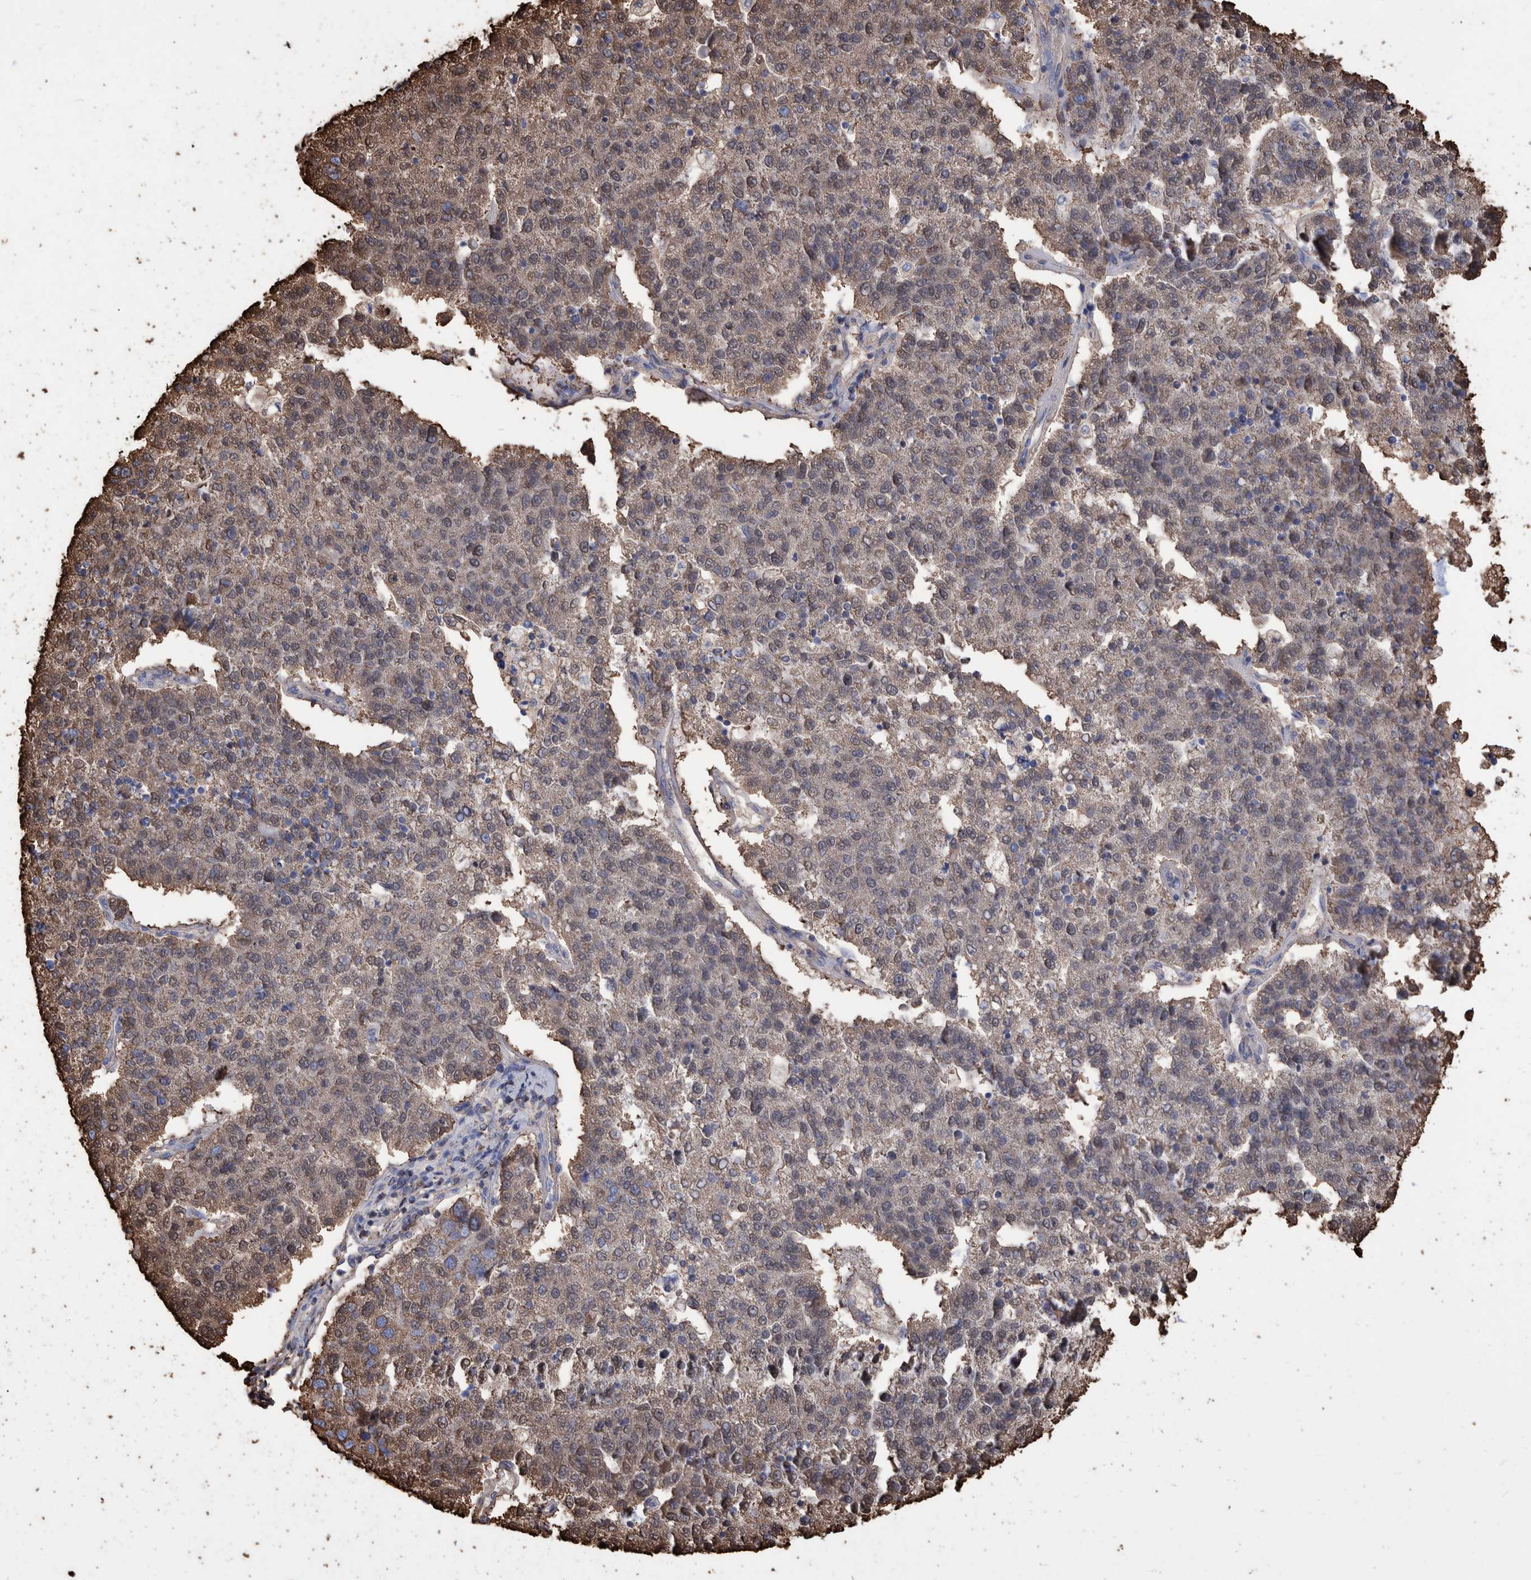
{"staining": {"intensity": "moderate", "quantity": ">75%", "location": "cytoplasmic/membranous"}, "tissue": "pancreatic cancer", "cell_type": "Tumor cells", "image_type": "cancer", "snomed": [{"axis": "morphology", "description": "Adenocarcinoma, NOS"}, {"axis": "topography", "description": "Pancreas"}], "caption": "An image of adenocarcinoma (pancreatic) stained for a protein demonstrates moderate cytoplasmic/membranous brown staining in tumor cells.", "gene": "VPS26C", "patient": {"sex": "female", "age": 61}}